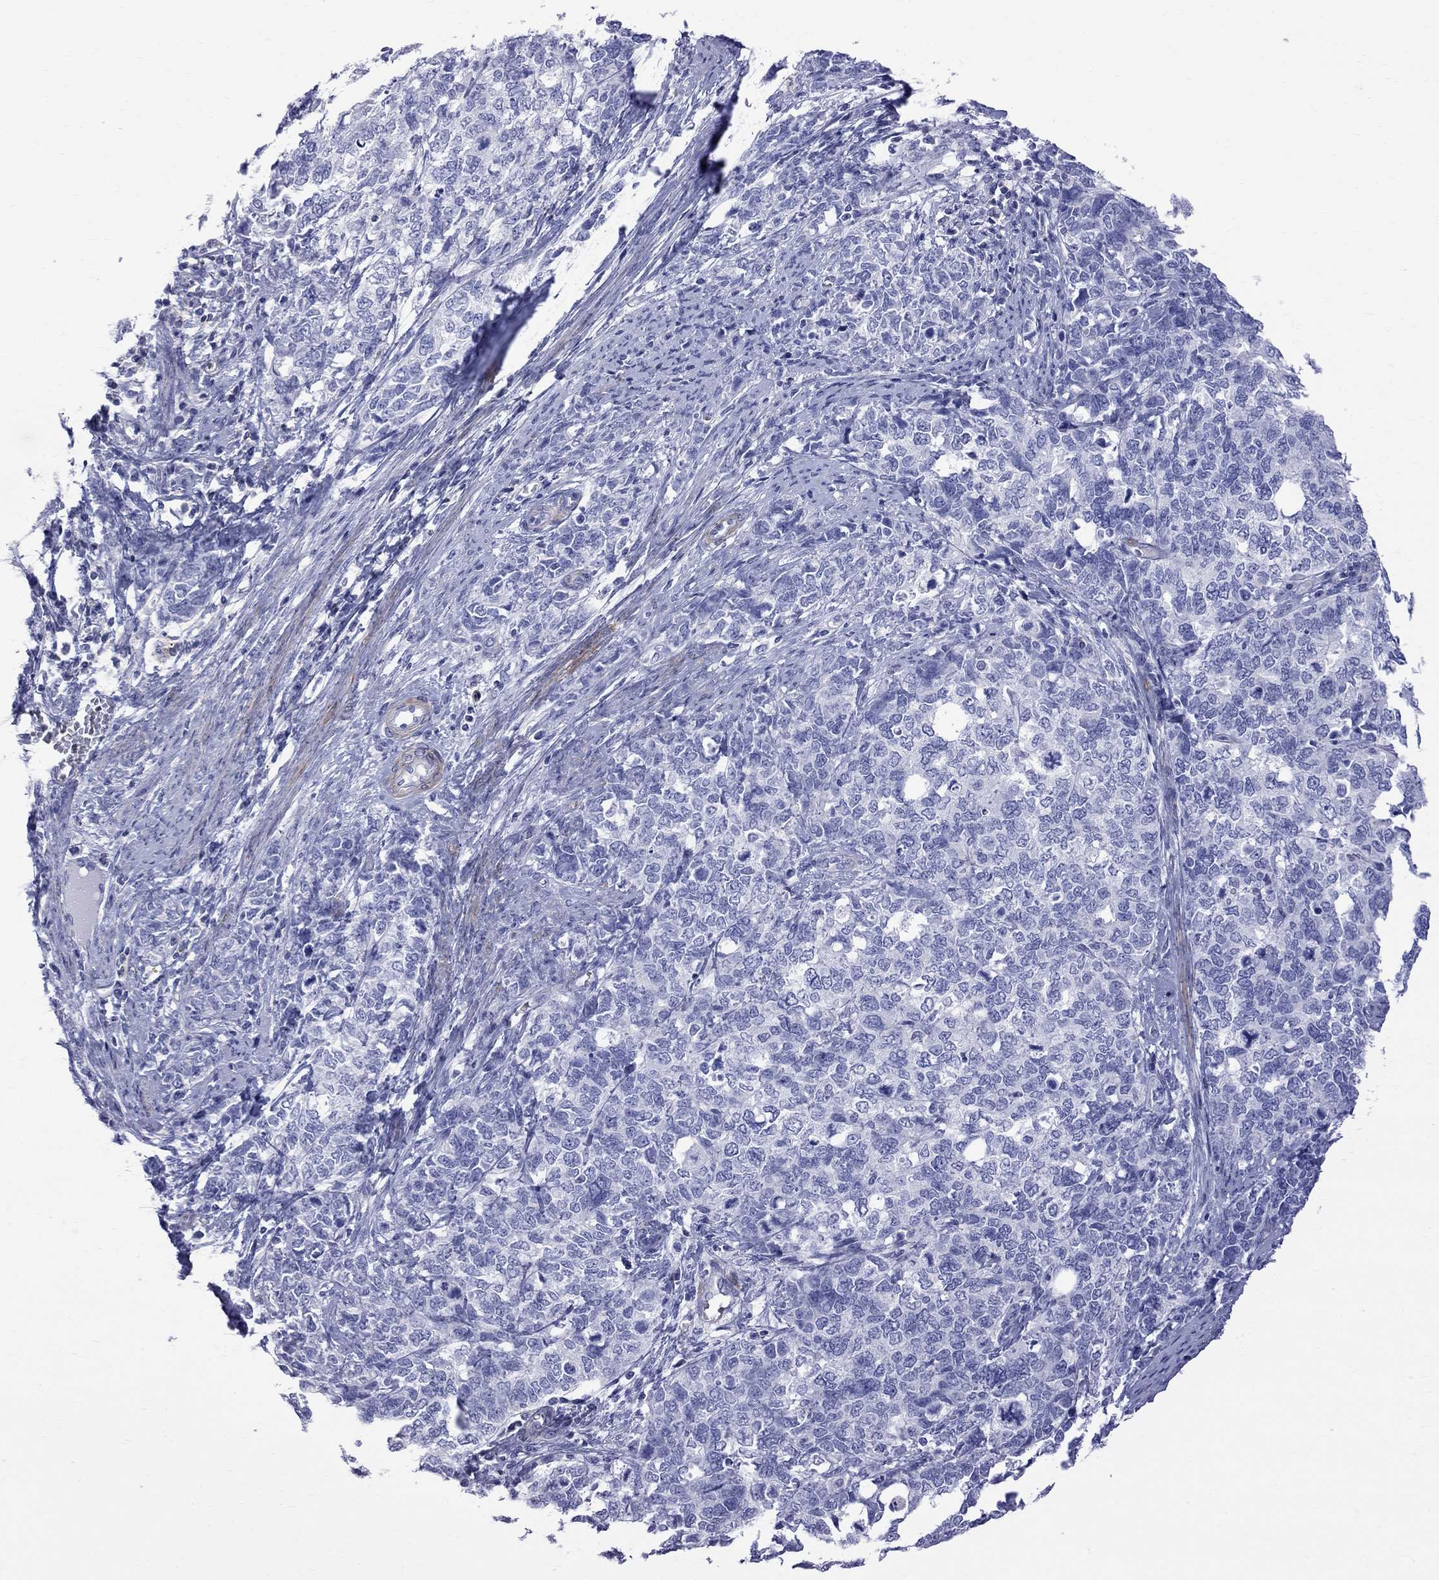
{"staining": {"intensity": "negative", "quantity": "none", "location": "none"}, "tissue": "cervical cancer", "cell_type": "Tumor cells", "image_type": "cancer", "snomed": [{"axis": "morphology", "description": "Squamous cell carcinoma, NOS"}, {"axis": "topography", "description": "Cervix"}], "caption": "High magnification brightfield microscopy of cervical squamous cell carcinoma stained with DAB (brown) and counterstained with hematoxylin (blue): tumor cells show no significant staining. The staining was performed using DAB to visualize the protein expression in brown, while the nuclei were stained in blue with hematoxylin (Magnification: 20x).", "gene": "S100A3", "patient": {"sex": "female", "age": 63}}